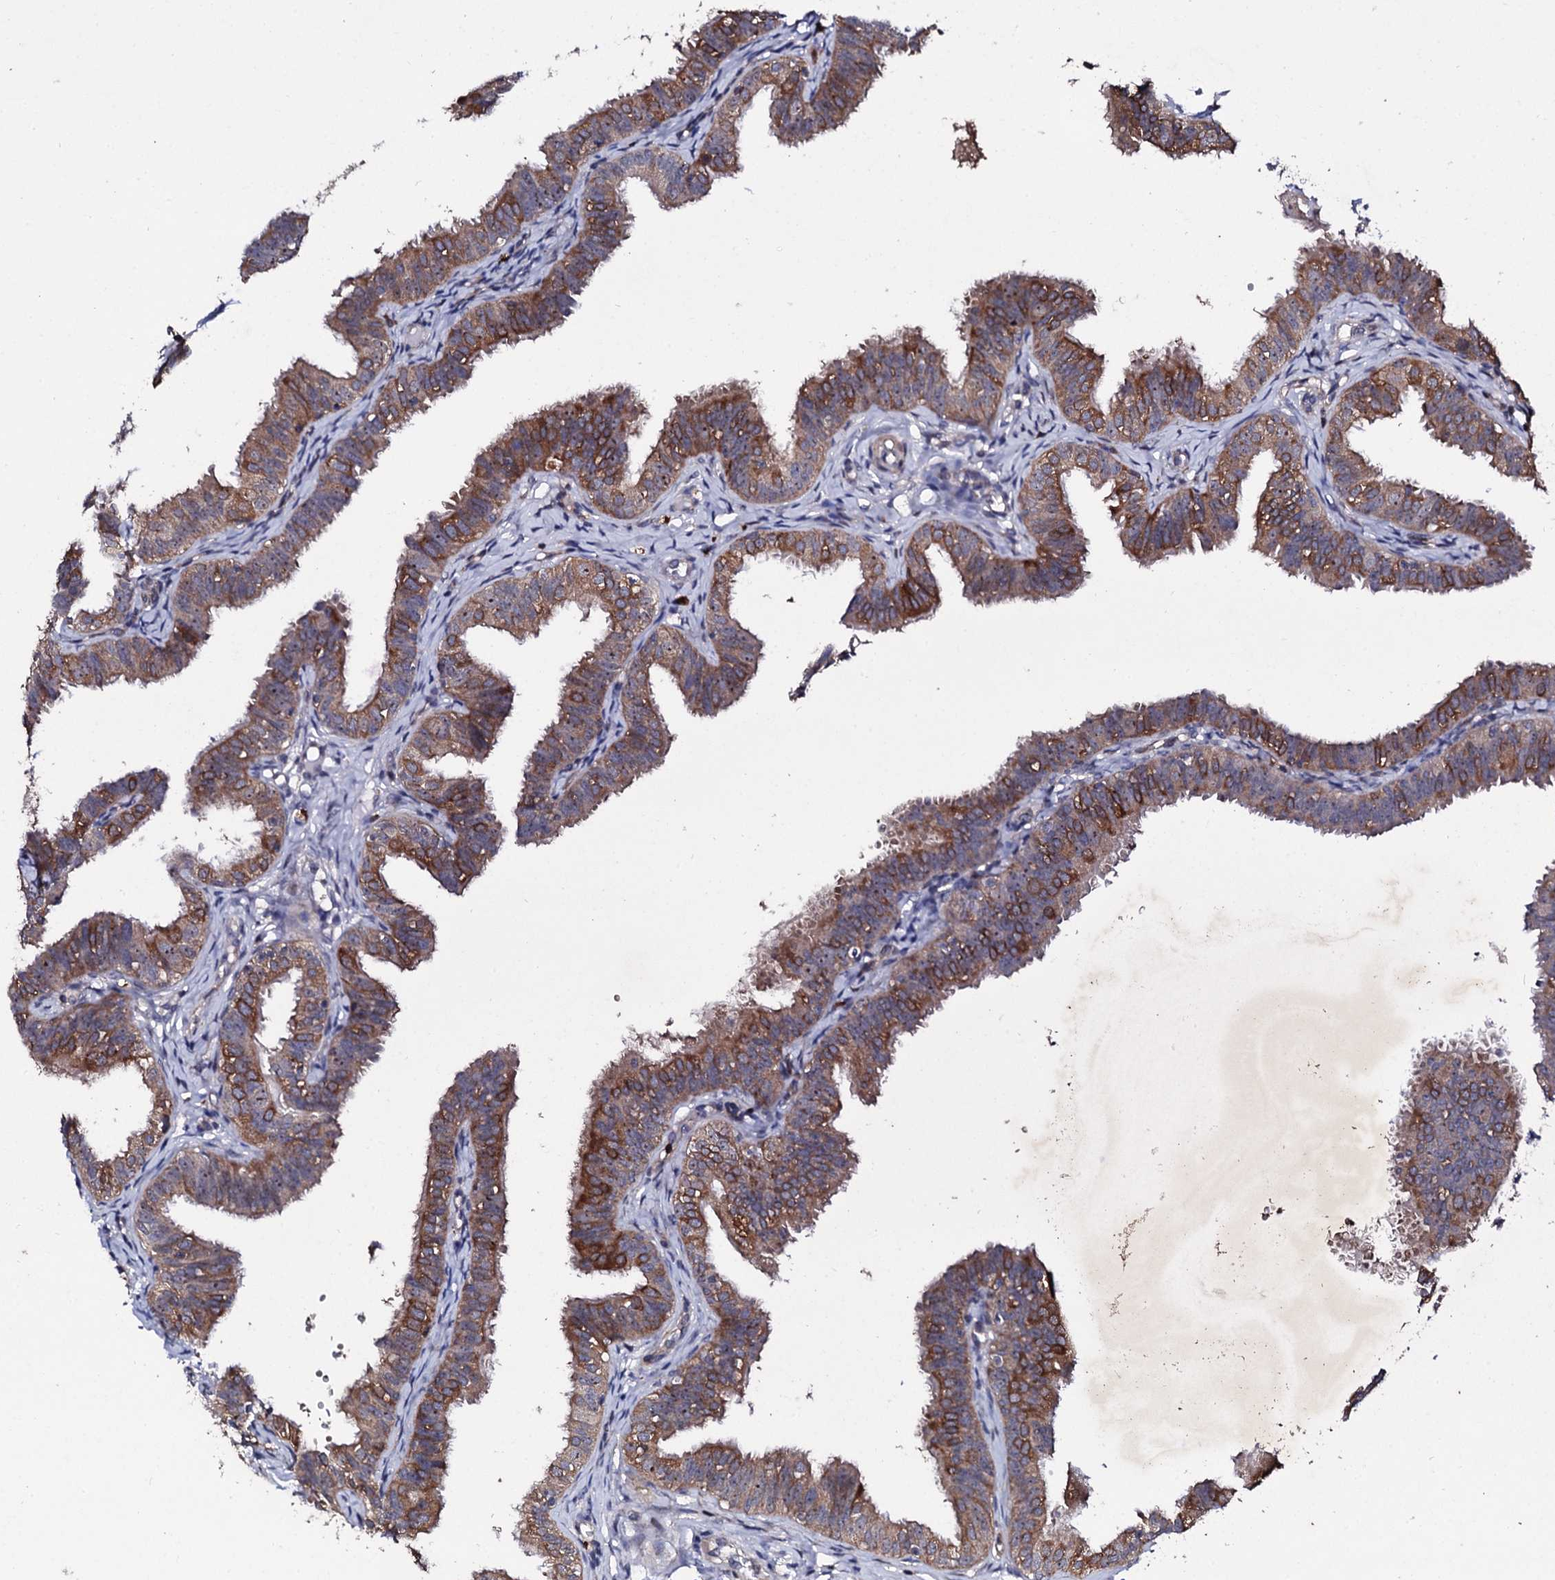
{"staining": {"intensity": "moderate", "quantity": "25%-75%", "location": "cytoplasmic/membranous"}, "tissue": "fallopian tube", "cell_type": "Glandular cells", "image_type": "normal", "snomed": [{"axis": "morphology", "description": "Normal tissue, NOS"}, {"axis": "topography", "description": "Fallopian tube"}], "caption": "Normal fallopian tube shows moderate cytoplasmic/membranous positivity in about 25%-75% of glandular cells, visualized by immunohistochemistry. The protein of interest is shown in brown color, while the nuclei are stained blue.", "gene": "GTPBP4", "patient": {"sex": "female", "age": 35}}